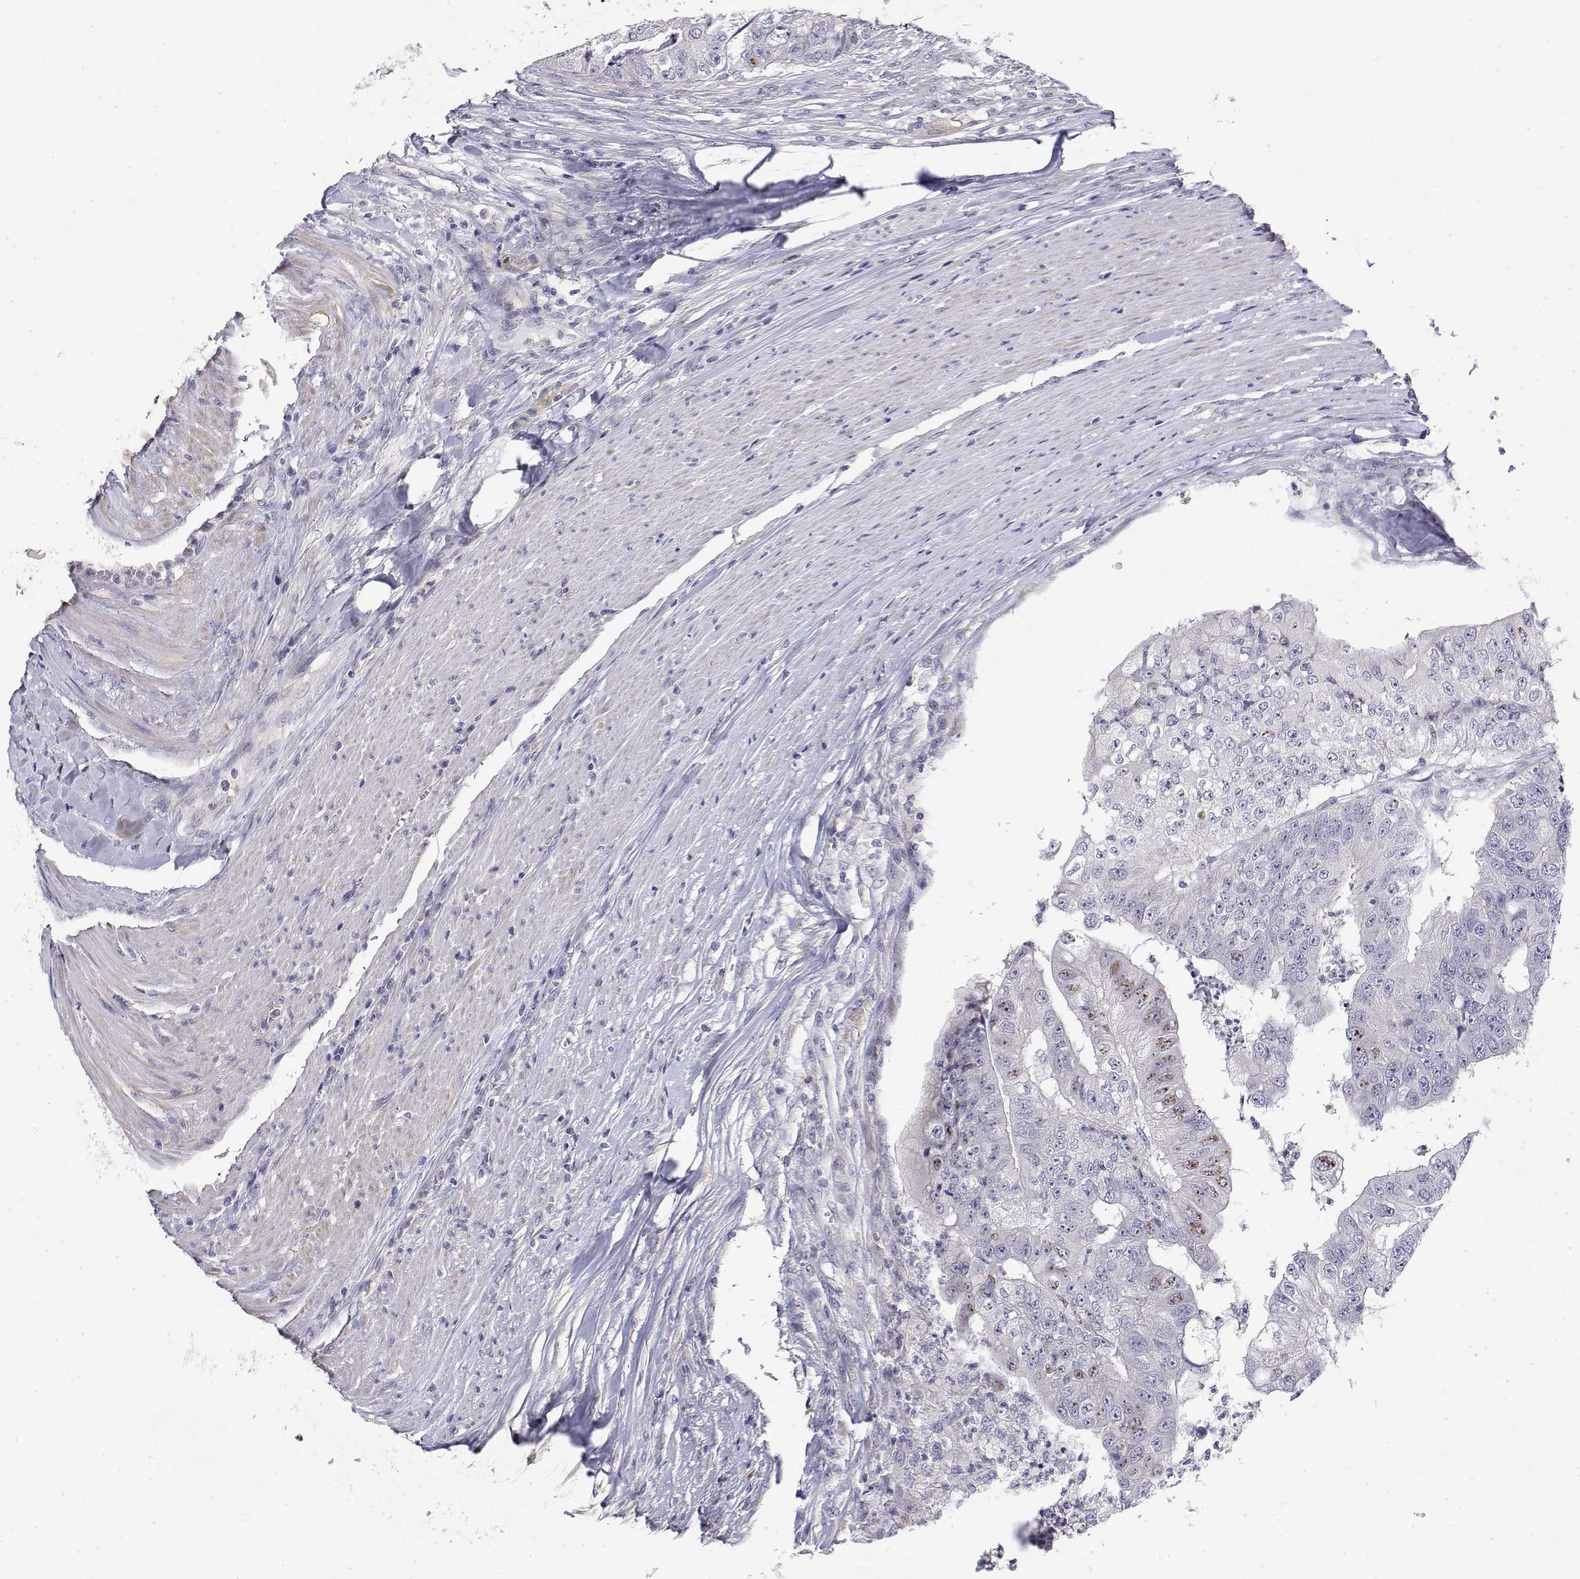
{"staining": {"intensity": "moderate", "quantity": "<25%", "location": "cytoplasmic/membranous"}, "tissue": "colorectal cancer", "cell_type": "Tumor cells", "image_type": "cancer", "snomed": [{"axis": "morphology", "description": "Adenocarcinoma, NOS"}, {"axis": "topography", "description": "Colon"}], "caption": "This histopathology image reveals colorectal cancer stained with IHC to label a protein in brown. The cytoplasmic/membranous of tumor cells show moderate positivity for the protein. Nuclei are counter-stained blue.", "gene": "LY6D", "patient": {"sex": "female", "age": 67}}